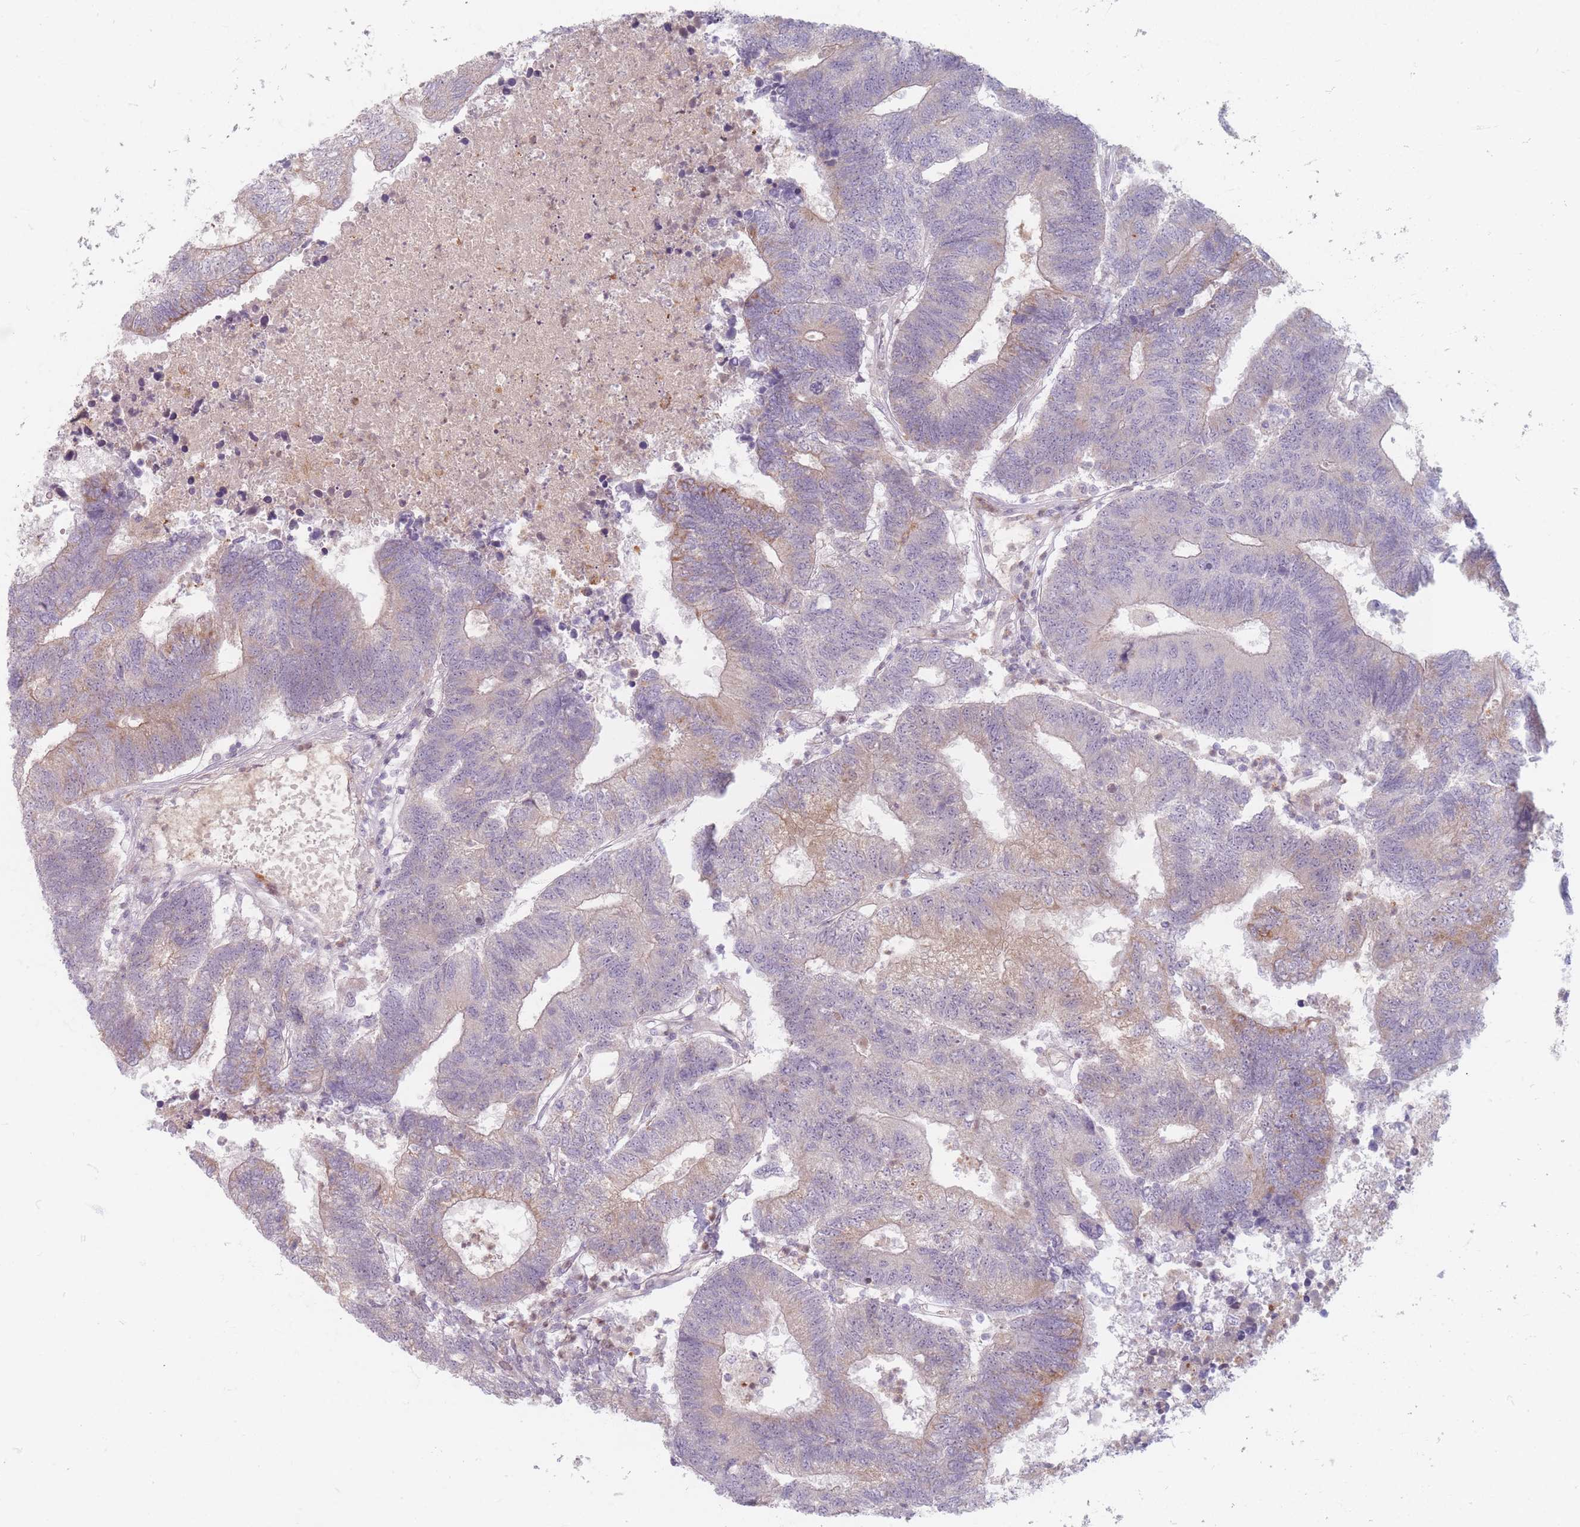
{"staining": {"intensity": "weak", "quantity": "25%-75%", "location": "cytoplasmic/membranous"}, "tissue": "colorectal cancer", "cell_type": "Tumor cells", "image_type": "cancer", "snomed": [{"axis": "morphology", "description": "Adenocarcinoma, NOS"}, {"axis": "topography", "description": "Colon"}], "caption": "A high-resolution photomicrograph shows immunohistochemistry (IHC) staining of colorectal cancer (adenocarcinoma), which demonstrates weak cytoplasmic/membranous positivity in about 25%-75% of tumor cells.", "gene": "CHCHD7", "patient": {"sex": "female", "age": 48}}